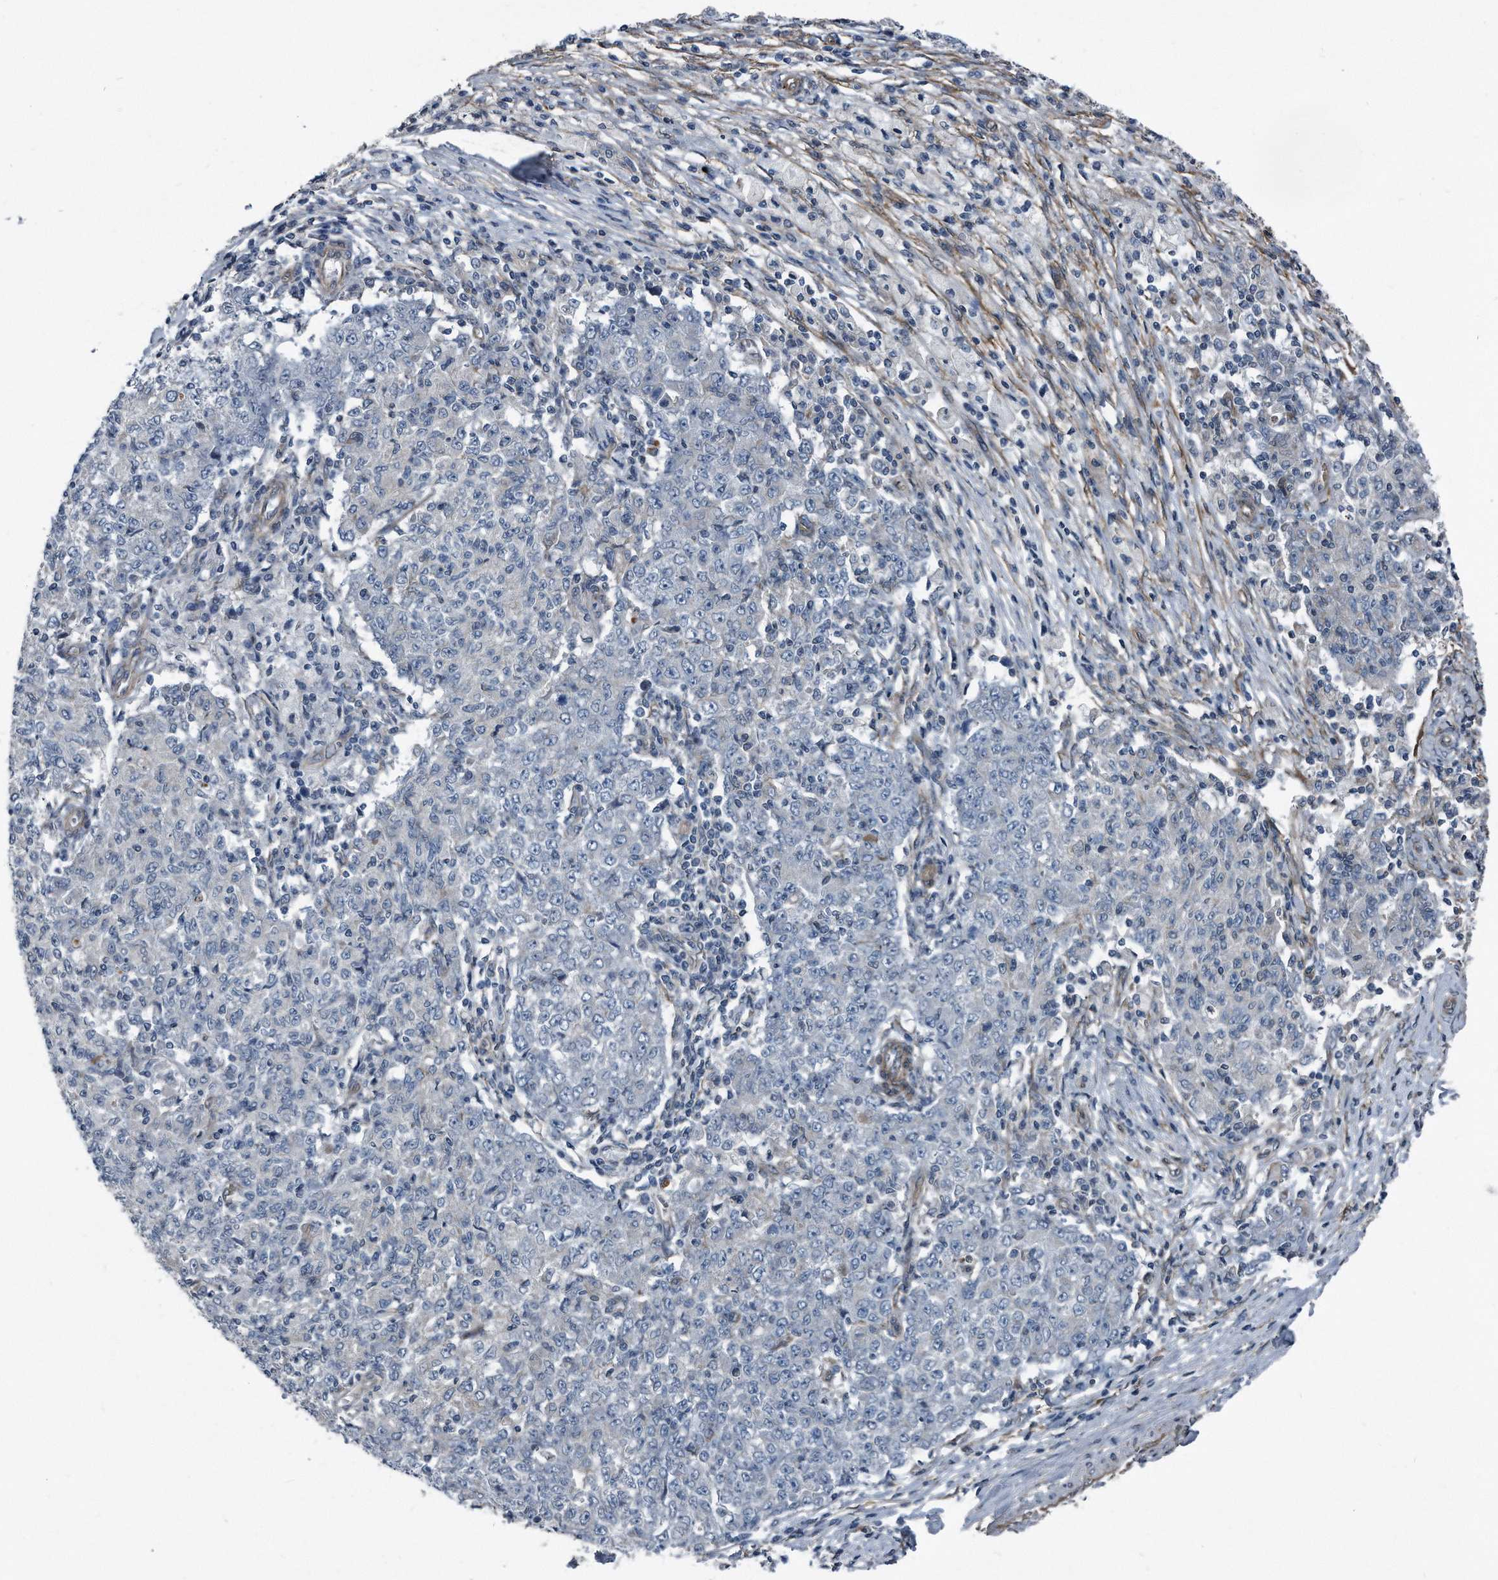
{"staining": {"intensity": "negative", "quantity": "none", "location": "none"}, "tissue": "ovarian cancer", "cell_type": "Tumor cells", "image_type": "cancer", "snomed": [{"axis": "morphology", "description": "Carcinoma, endometroid"}, {"axis": "topography", "description": "Ovary"}], "caption": "Ovarian endometroid carcinoma was stained to show a protein in brown. There is no significant expression in tumor cells.", "gene": "PLEC", "patient": {"sex": "female", "age": 42}}